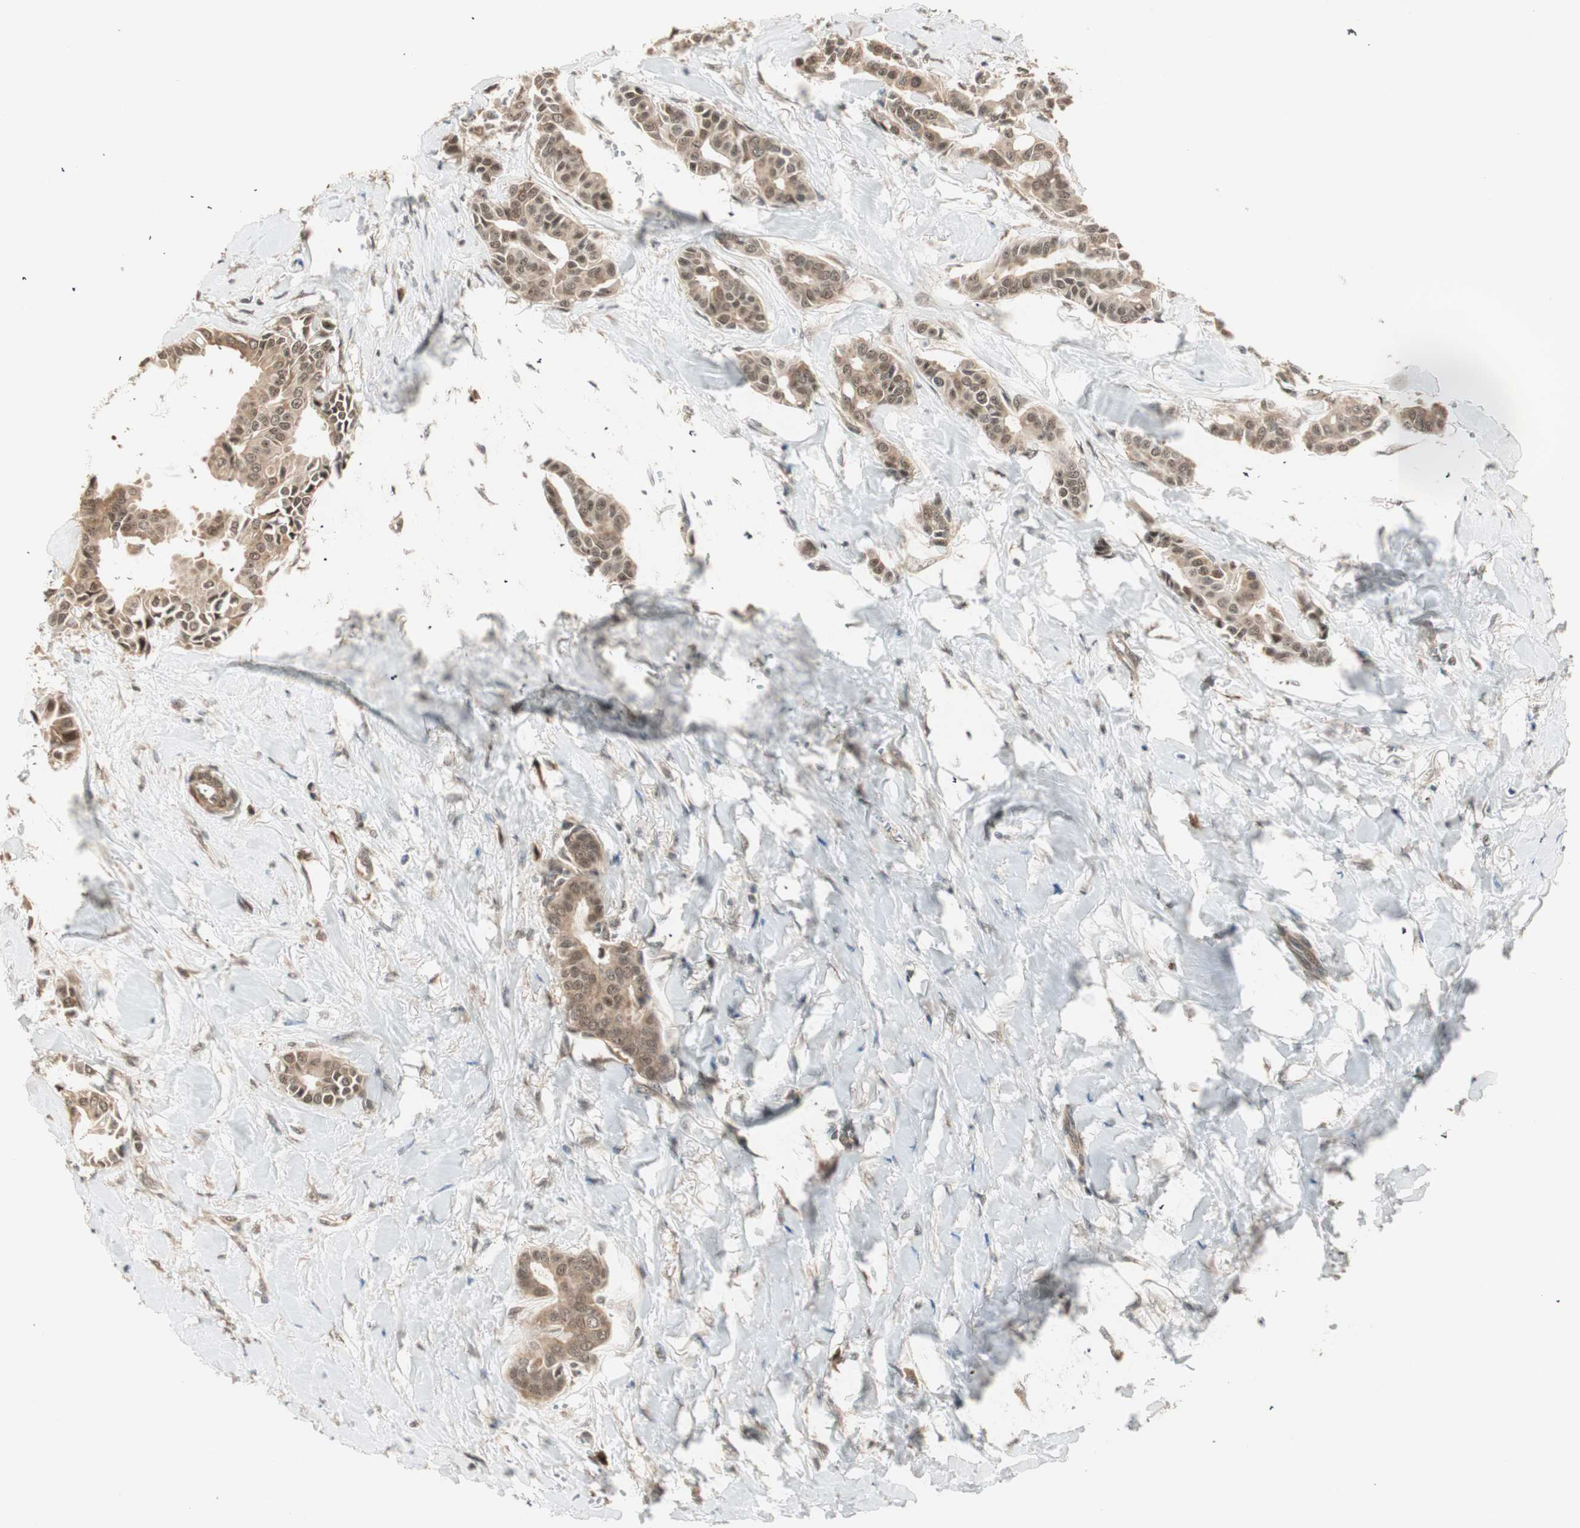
{"staining": {"intensity": "moderate", "quantity": ">75%", "location": "cytoplasmic/membranous,nuclear"}, "tissue": "head and neck cancer", "cell_type": "Tumor cells", "image_type": "cancer", "snomed": [{"axis": "morphology", "description": "Adenocarcinoma, NOS"}, {"axis": "topography", "description": "Salivary gland"}, {"axis": "topography", "description": "Head-Neck"}], "caption": "The immunohistochemical stain highlights moderate cytoplasmic/membranous and nuclear positivity in tumor cells of head and neck cancer tissue.", "gene": "ZSCAN31", "patient": {"sex": "female", "age": 59}}